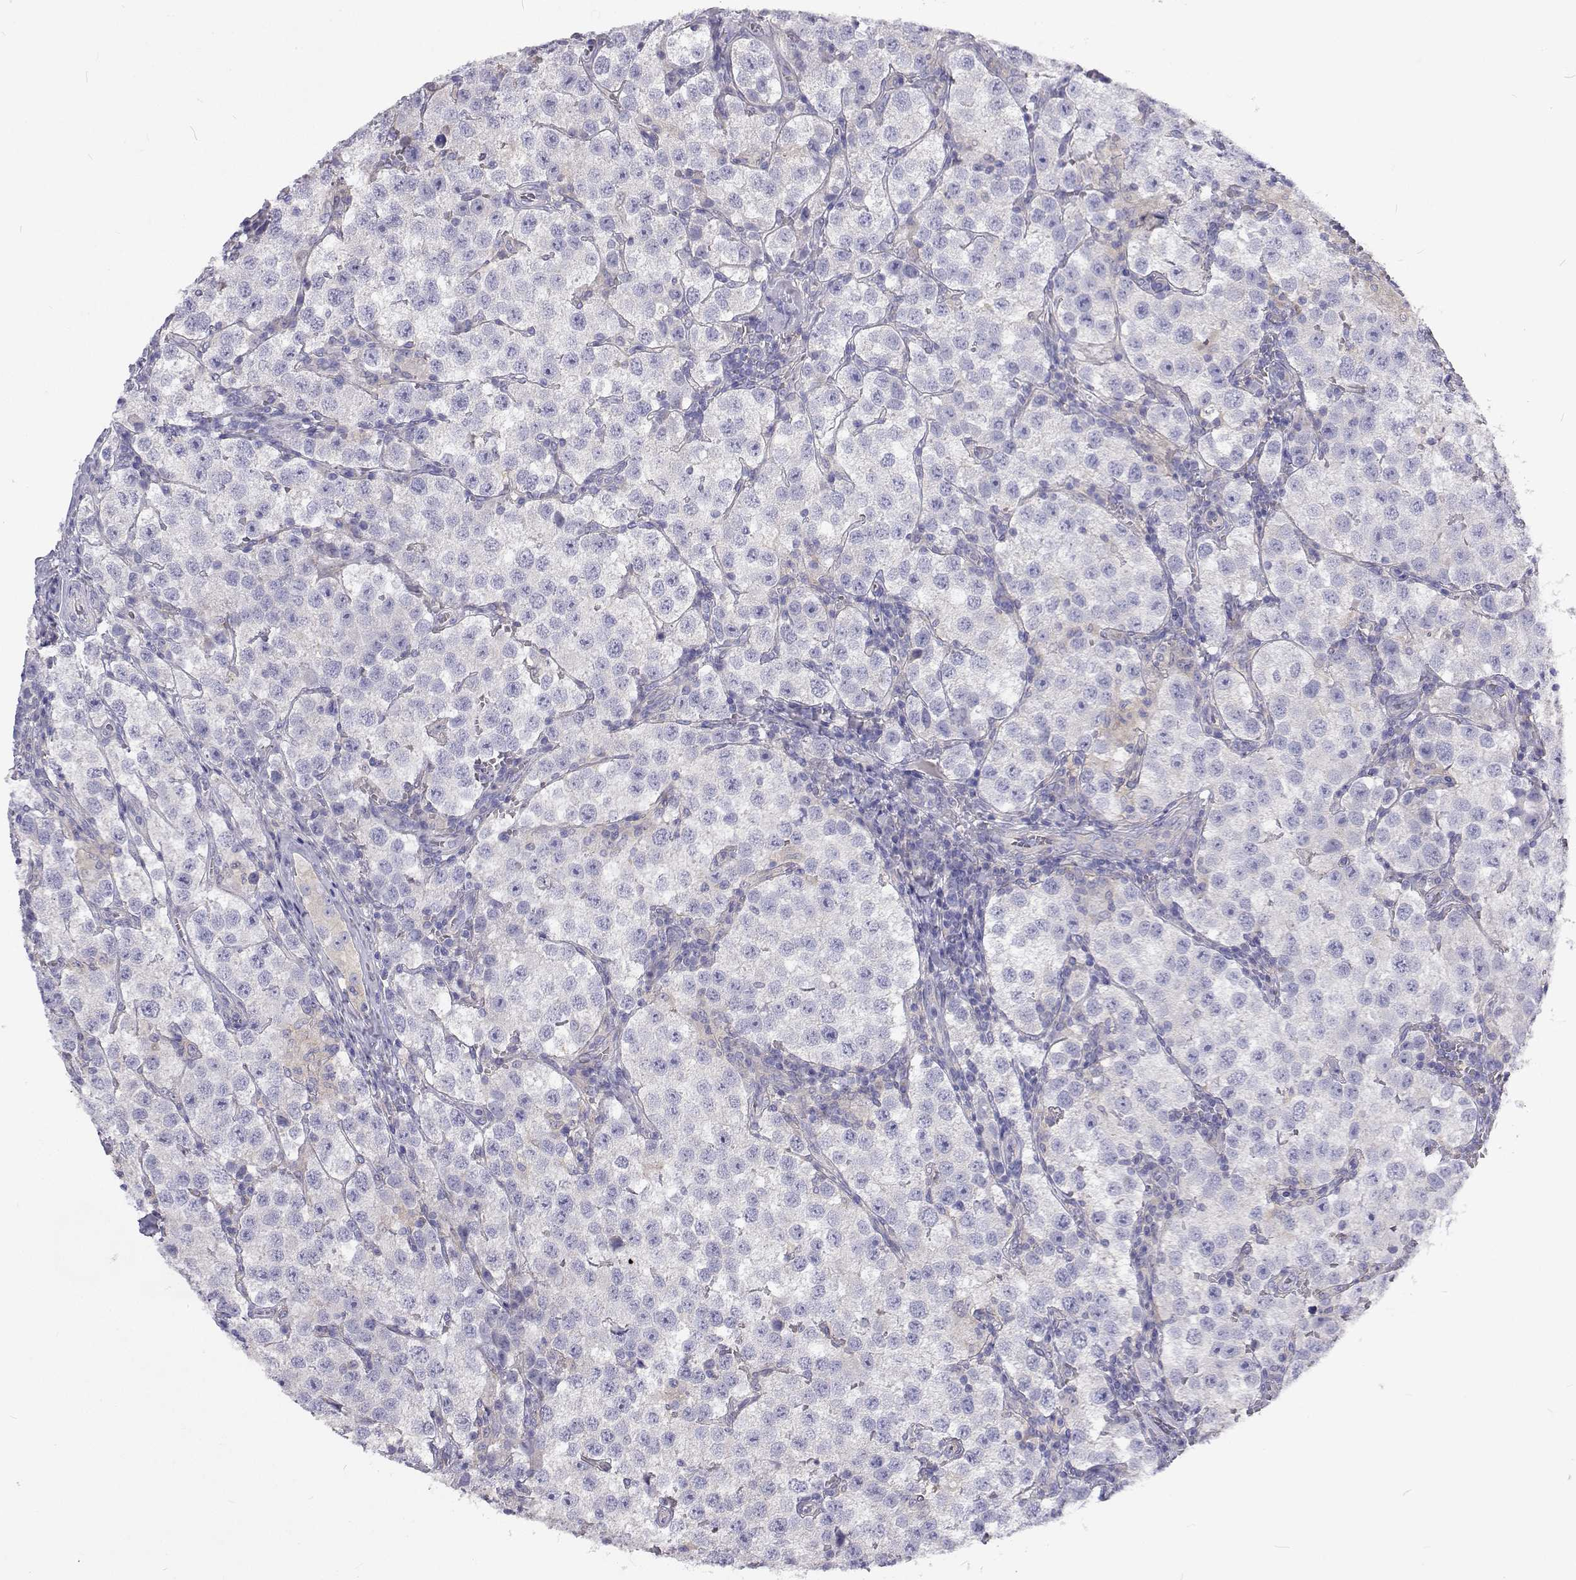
{"staining": {"intensity": "negative", "quantity": "none", "location": "none"}, "tissue": "testis cancer", "cell_type": "Tumor cells", "image_type": "cancer", "snomed": [{"axis": "morphology", "description": "Seminoma, NOS"}, {"axis": "topography", "description": "Testis"}], "caption": "Histopathology image shows no significant protein staining in tumor cells of seminoma (testis). Brightfield microscopy of immunohistochemistry stained with DAB (brown) and hematoxylin (blue), captured at high magnification.", "gene": "LHFPL7", "patient": {"sex": "male", "age": 37}}